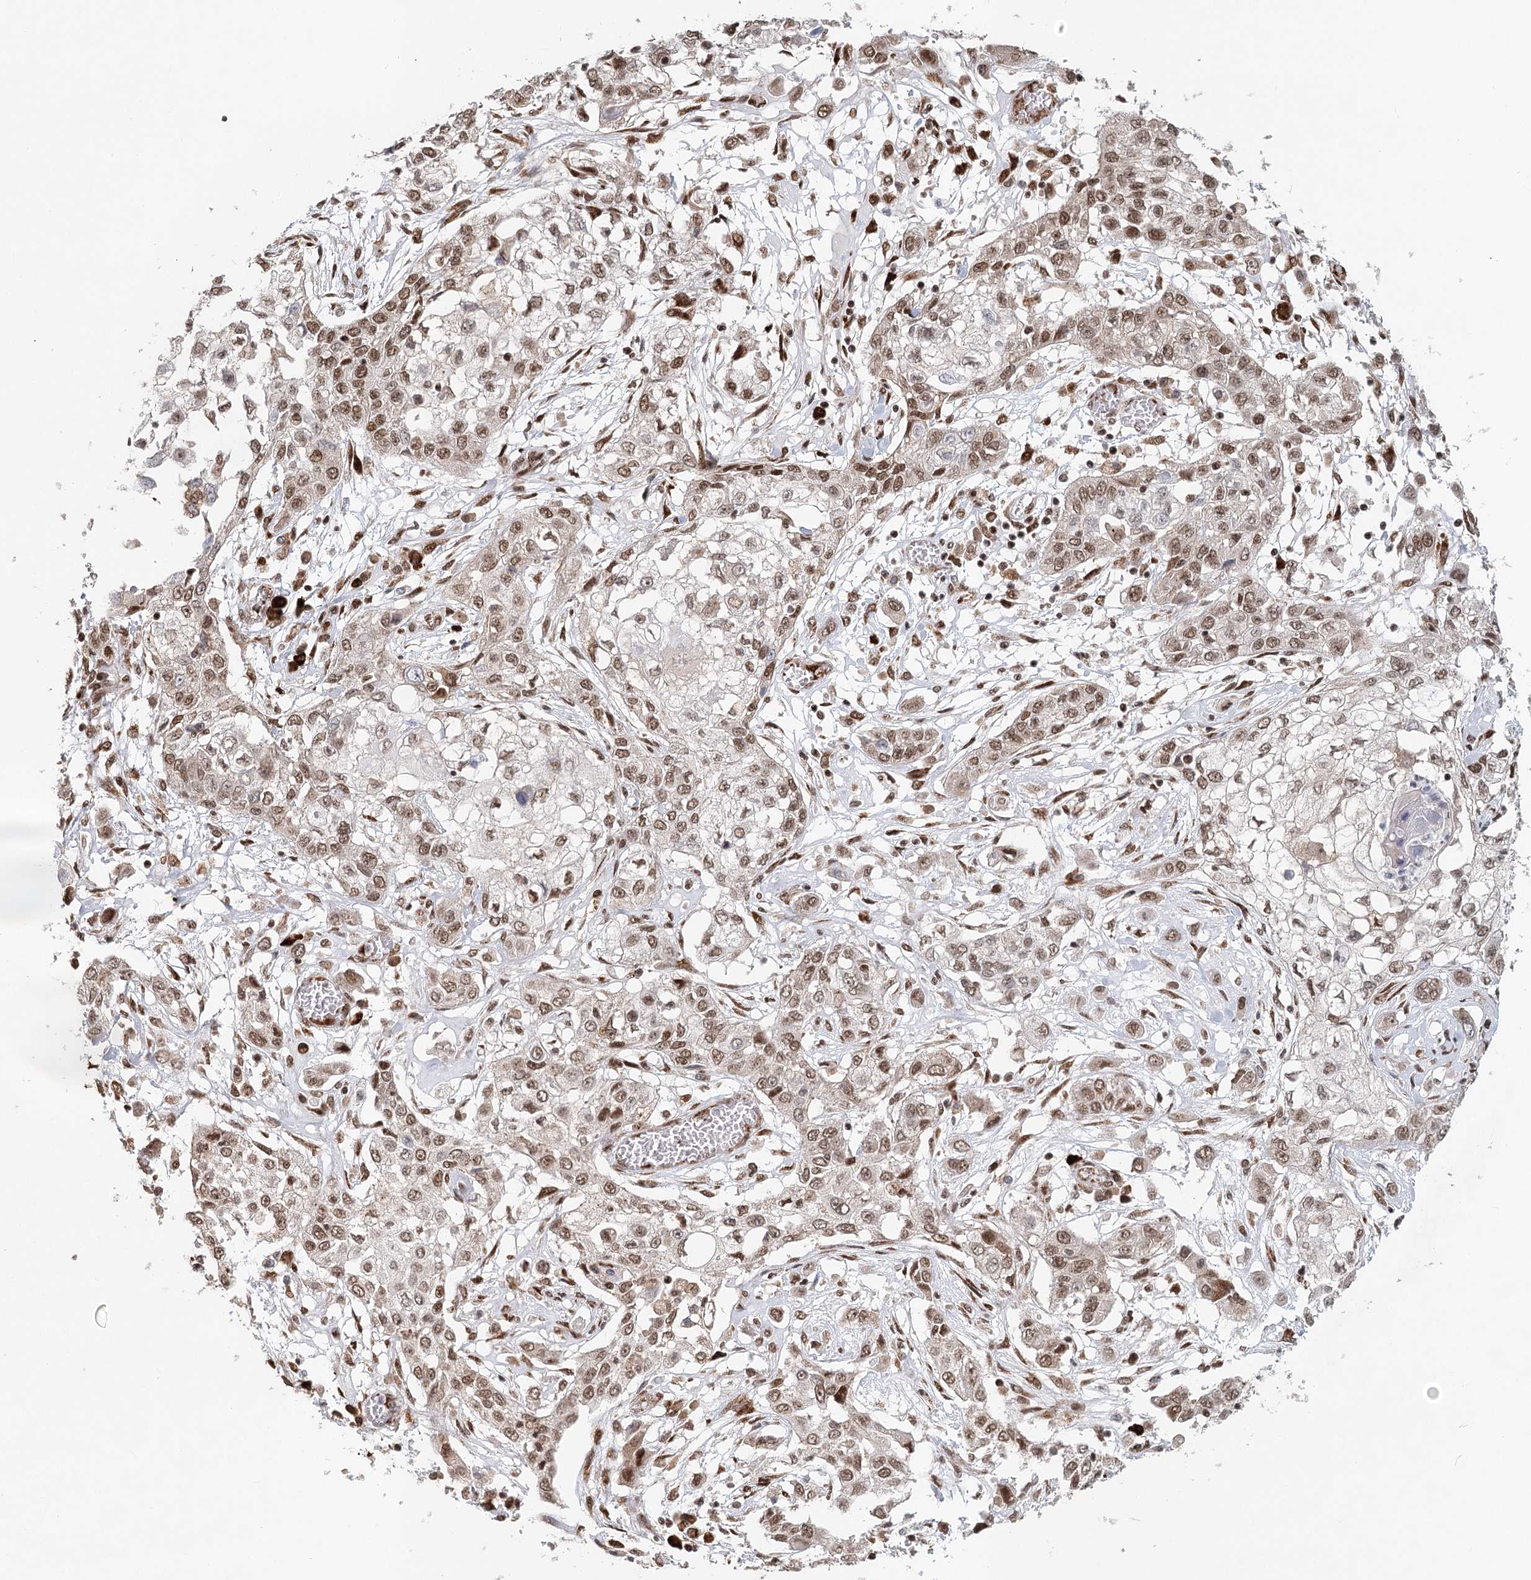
{"staining": {"intensity": "moderate", "quantity": ">75%", "location": "nuclear"}, "tissue": "lung cancer", "cell_type": "Tumor cells", "image_type": "cancer", "snomed": [{"axis": "morphology", "description": "Squamous cell carcinoma, NOS"}, {"axis": "topography", "description": "Lung"}], "caption": "Immunohistochemical staining of lung squamous cell carcinoma displays medium levels of moderate nuclear expression in approximately >75% of tumor cells.", "gene": "BNIP5", "patient": {"sex": "male", "age": 71}}